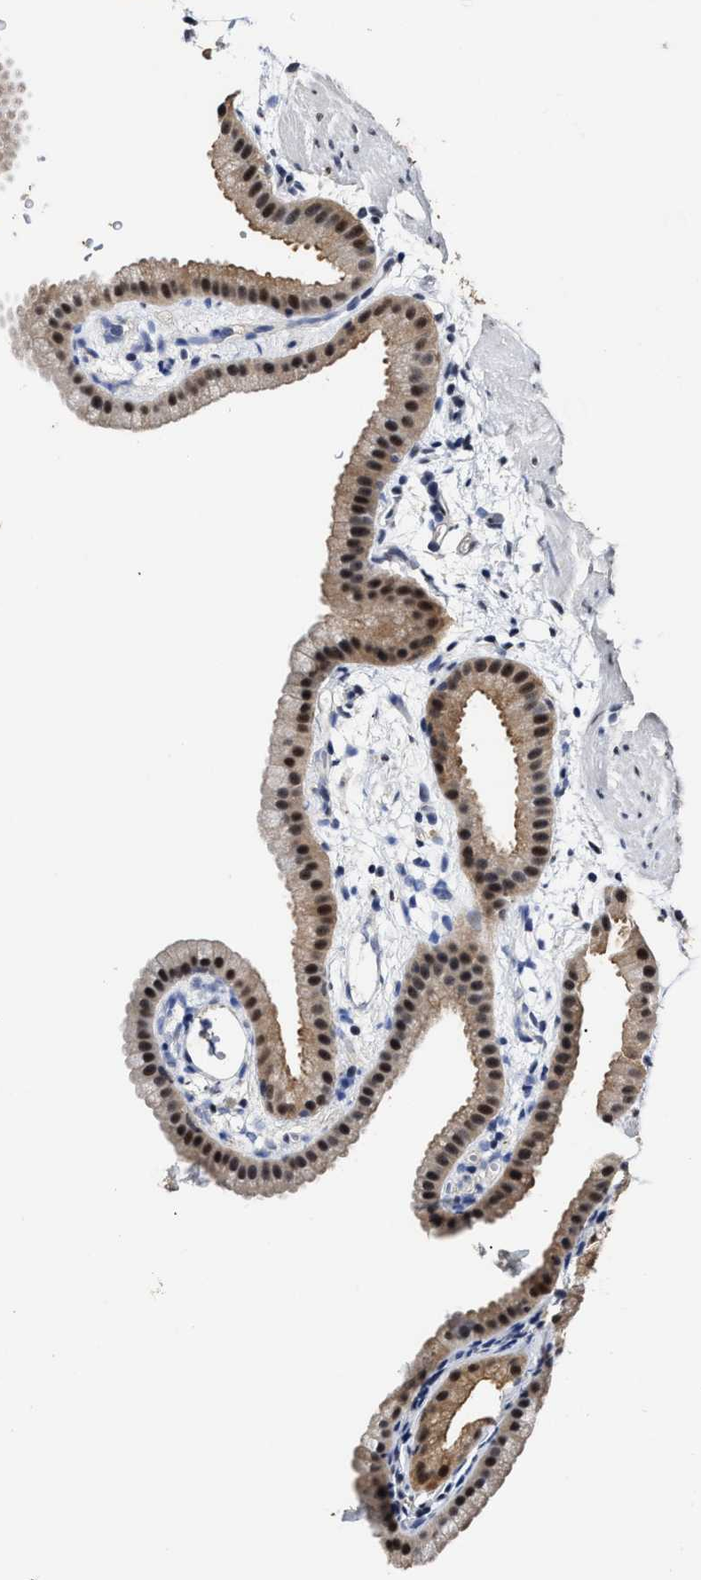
{"staining": {"intensity": "moderate", "quantity": ">75%", "location": "cytoplasmic/membranous,nuclear"}, "tissue": "gallbladder", "cell_type": "Glandular cells", "image_type": "normal", "snomed": [{"axis": "morphology", "description": "Normal tissue, NOS"}, {"axis": "topography", "description": "Gallbladder"}], "caption": "Immunohistochemical staining of normal human gallbladder exhibits >75% levels of moderate cytoplasmic/membranous,nuclear protein staining in approximately >75% of glandular cells.", "gene": "PRPF4B", "patient": {"sex": "female", "age": 64}}